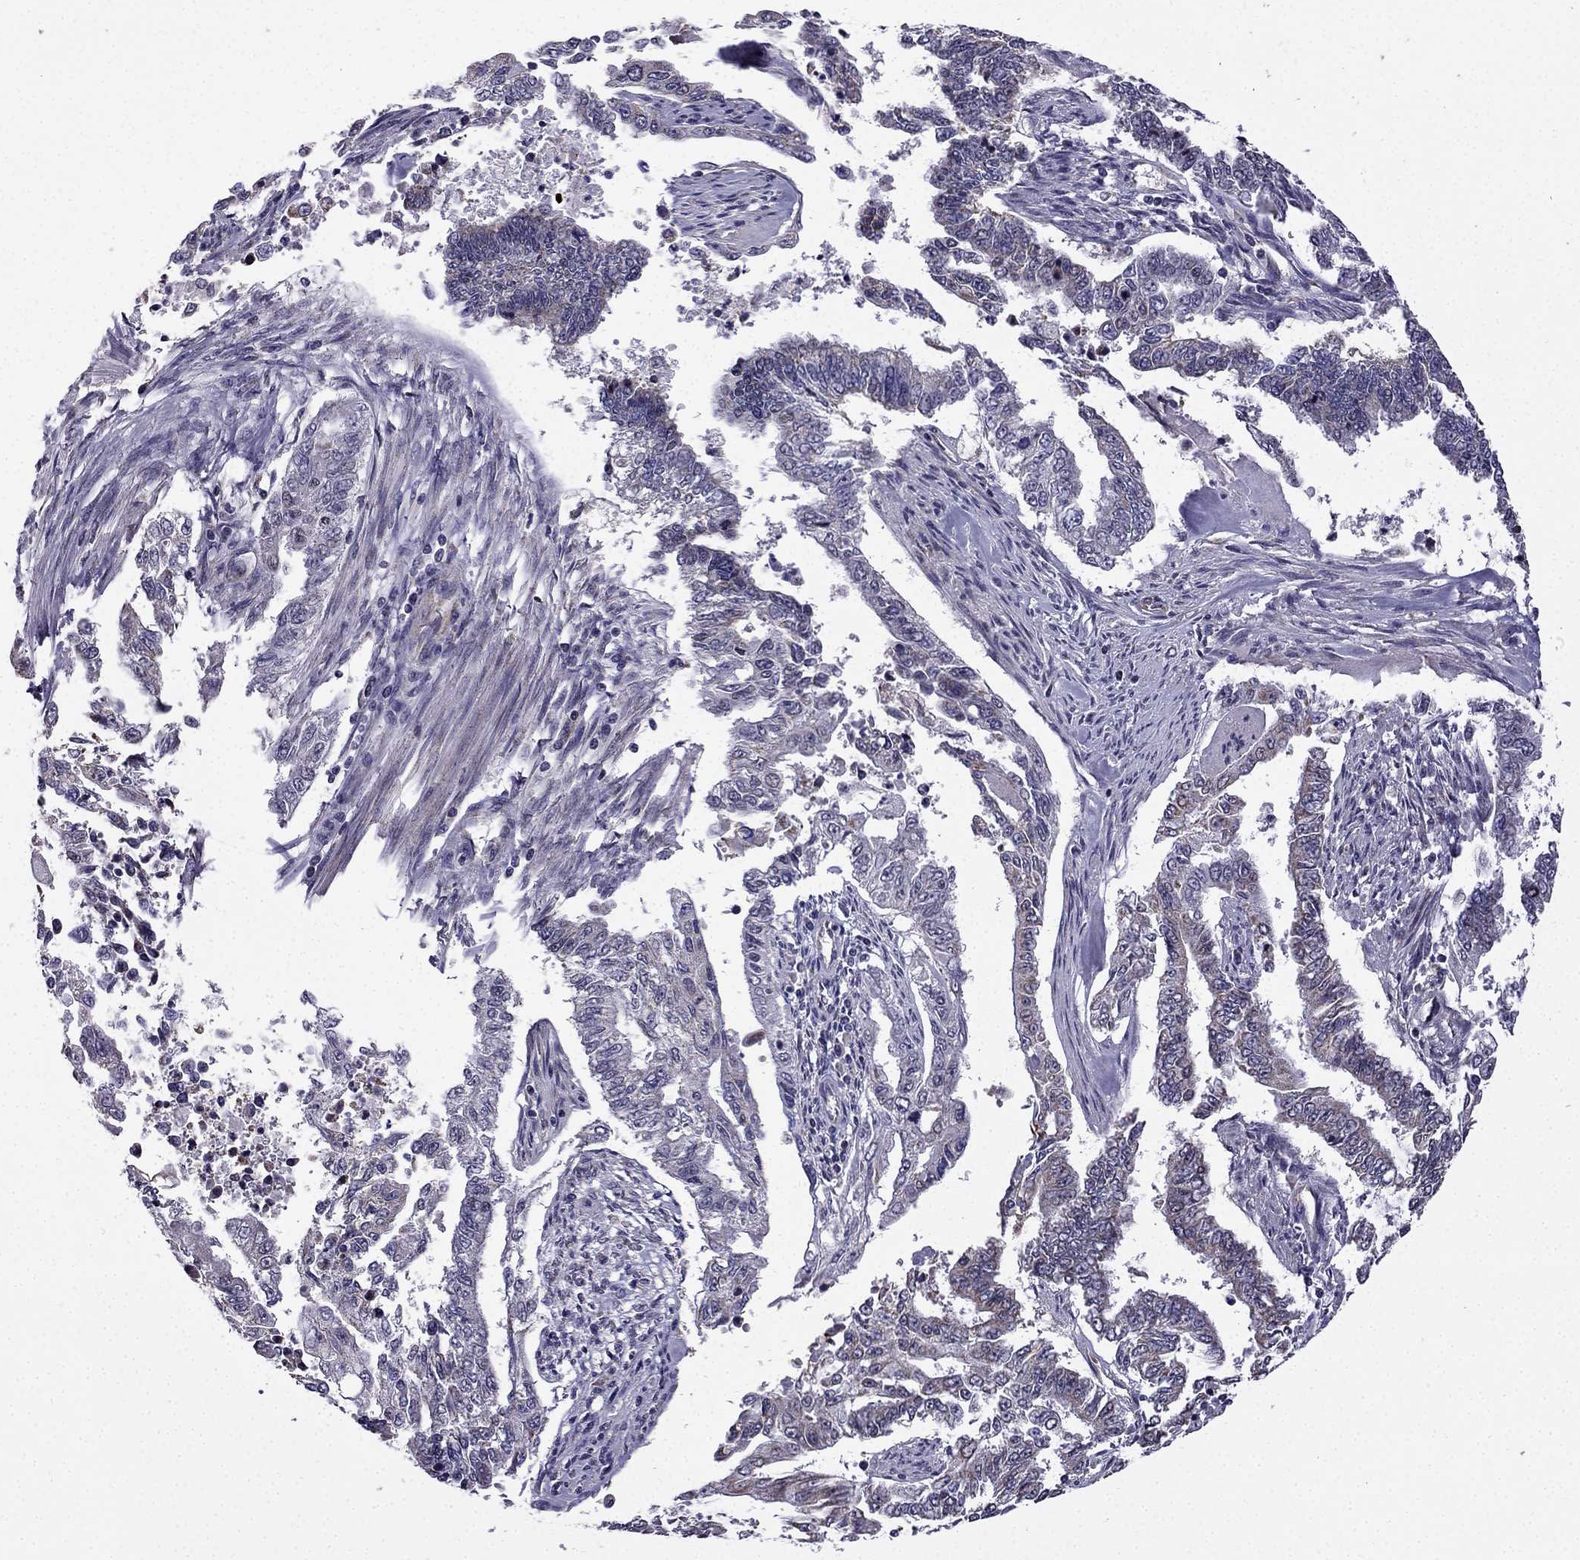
{"staining": {"intensity": "weak", "quantity": "25%-75%", "location": "cytoplasmic/membranous"}, "tissue": "endometrial cancer", "cell_type": "Tumor cells", "image_type": "cancer", "snomed": [{"axis": "morphology", "description": "Adenocarcinoma, NOS"}, {"axis": "topography", "description": "Uterus"}], "caption": "High-power microscopy captured an immunohistochemistry histopathology image of endometrial adenocarcinoma, revealing weak cytoplasmic/membranous staining in about 25%-75% of tumor cells.", "gene": "SLC6A2", "patient": {"sex": "female", "age": 59}}